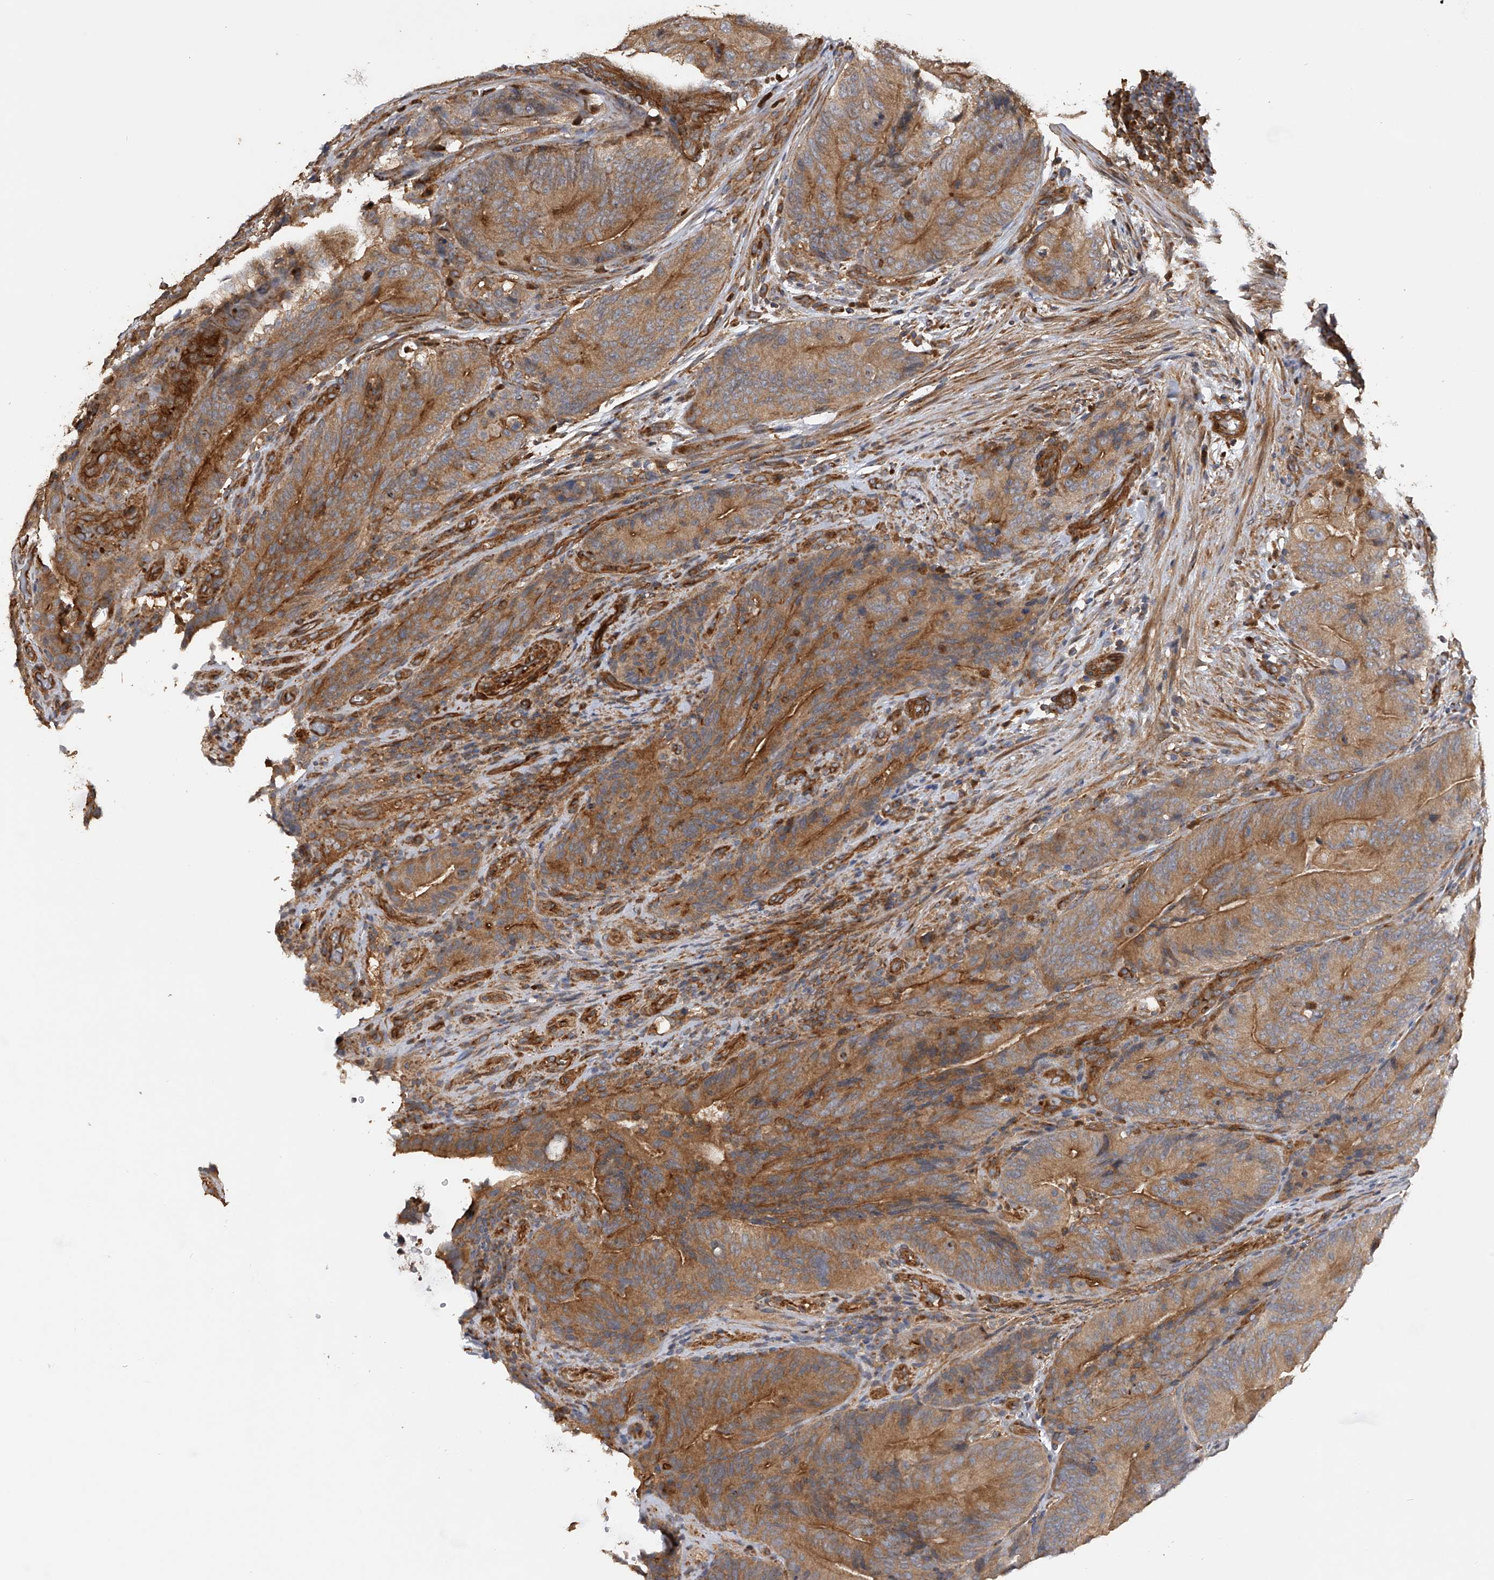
{"staining": {"intensity": "moderate", "quantity": ">75%", "location": "cytoplasmic/membranous"}, "tissue": "colorectal cancer", "cell_type": "Tumor cells", "image_type": "cancer", "snomed": [{"axis": "morphology", "description": "Normal tissue, NOS"}, {"axis": "topography", "description": "Colon"}], "caption": "Immunohistochemistry staining of colorectal cancer, which shows medium levels of moderate cytoplasmic/membranous staining in about >75% of tumor cells indicating moderate cytoplasmic/membranous protein positivity. The staining was performed using DAB (3,3'-diaminobenzidine) (brown) for protein detection and nuclei were counterstained in hematoxylin (blue).", "gene": "PTPRA", "patient": {"sex": "female", "age": 82}}